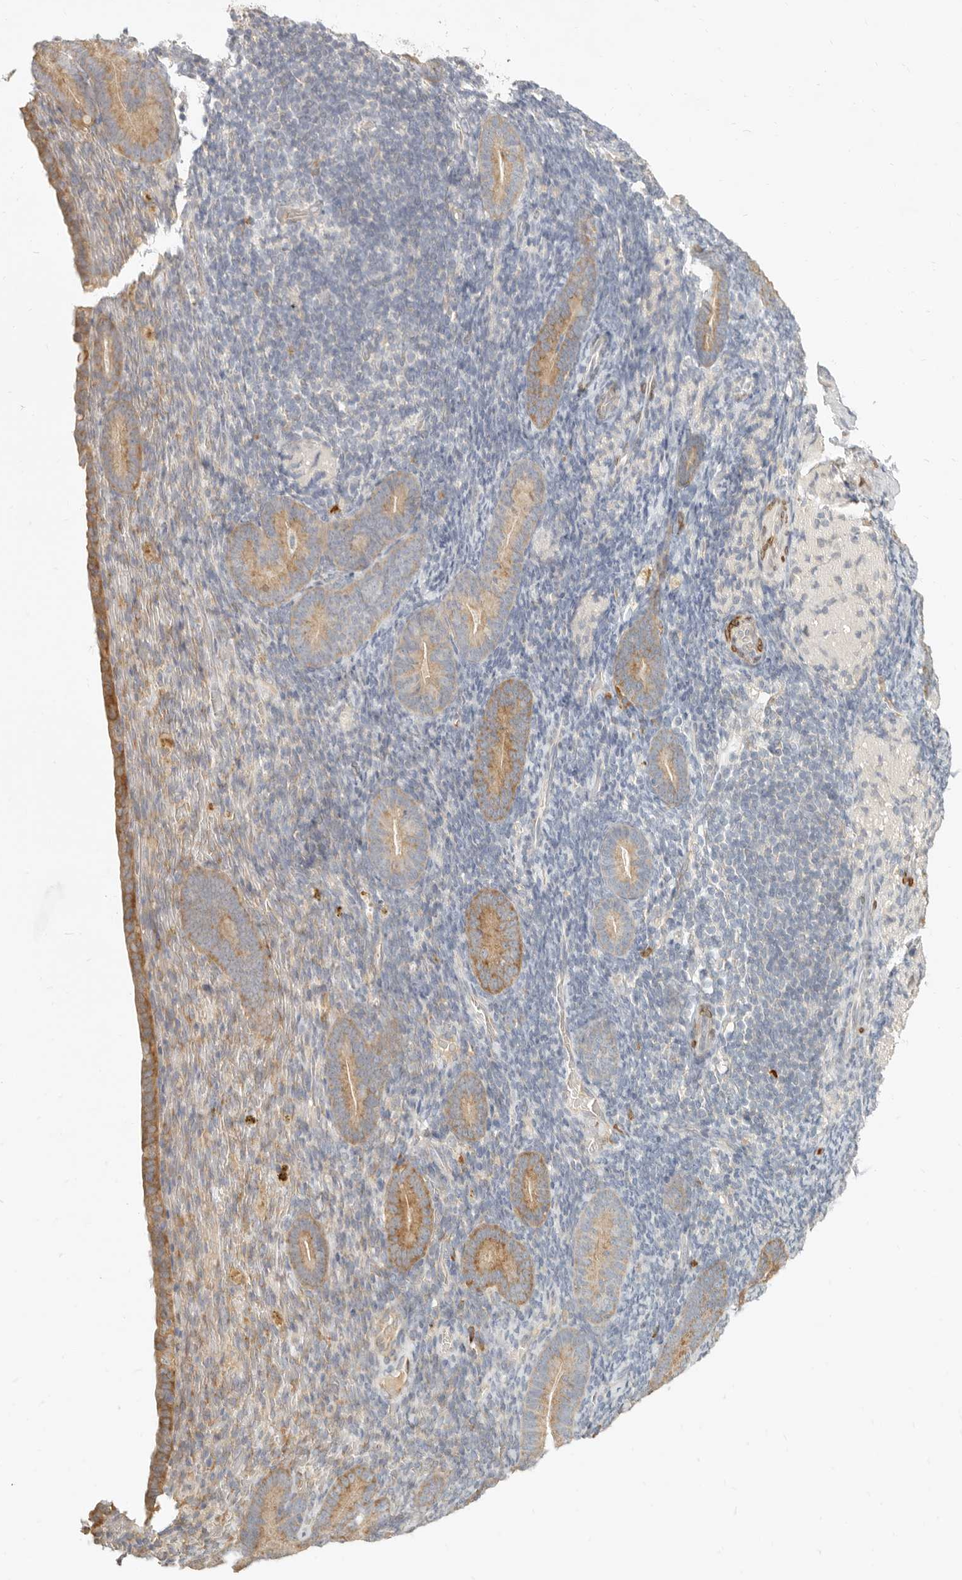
{"staining": {"intensity": "negative", "quantity": "none", "location": "none"}, "tissue": "endometrium", "cell_type": "Cells in endometrial stroma", "image_type": "normal", "snomed": [{"axis": "morphology", "description": "Normal tissue, NOS"}, {"axis": "topography", "description": "Endometrium"}], "caption": "IHC of benign human endometrium reveals no expression in cells in endometrial stroma.", "gene": "PABPC4", "patient": {"sex": "female", "age": 51}}